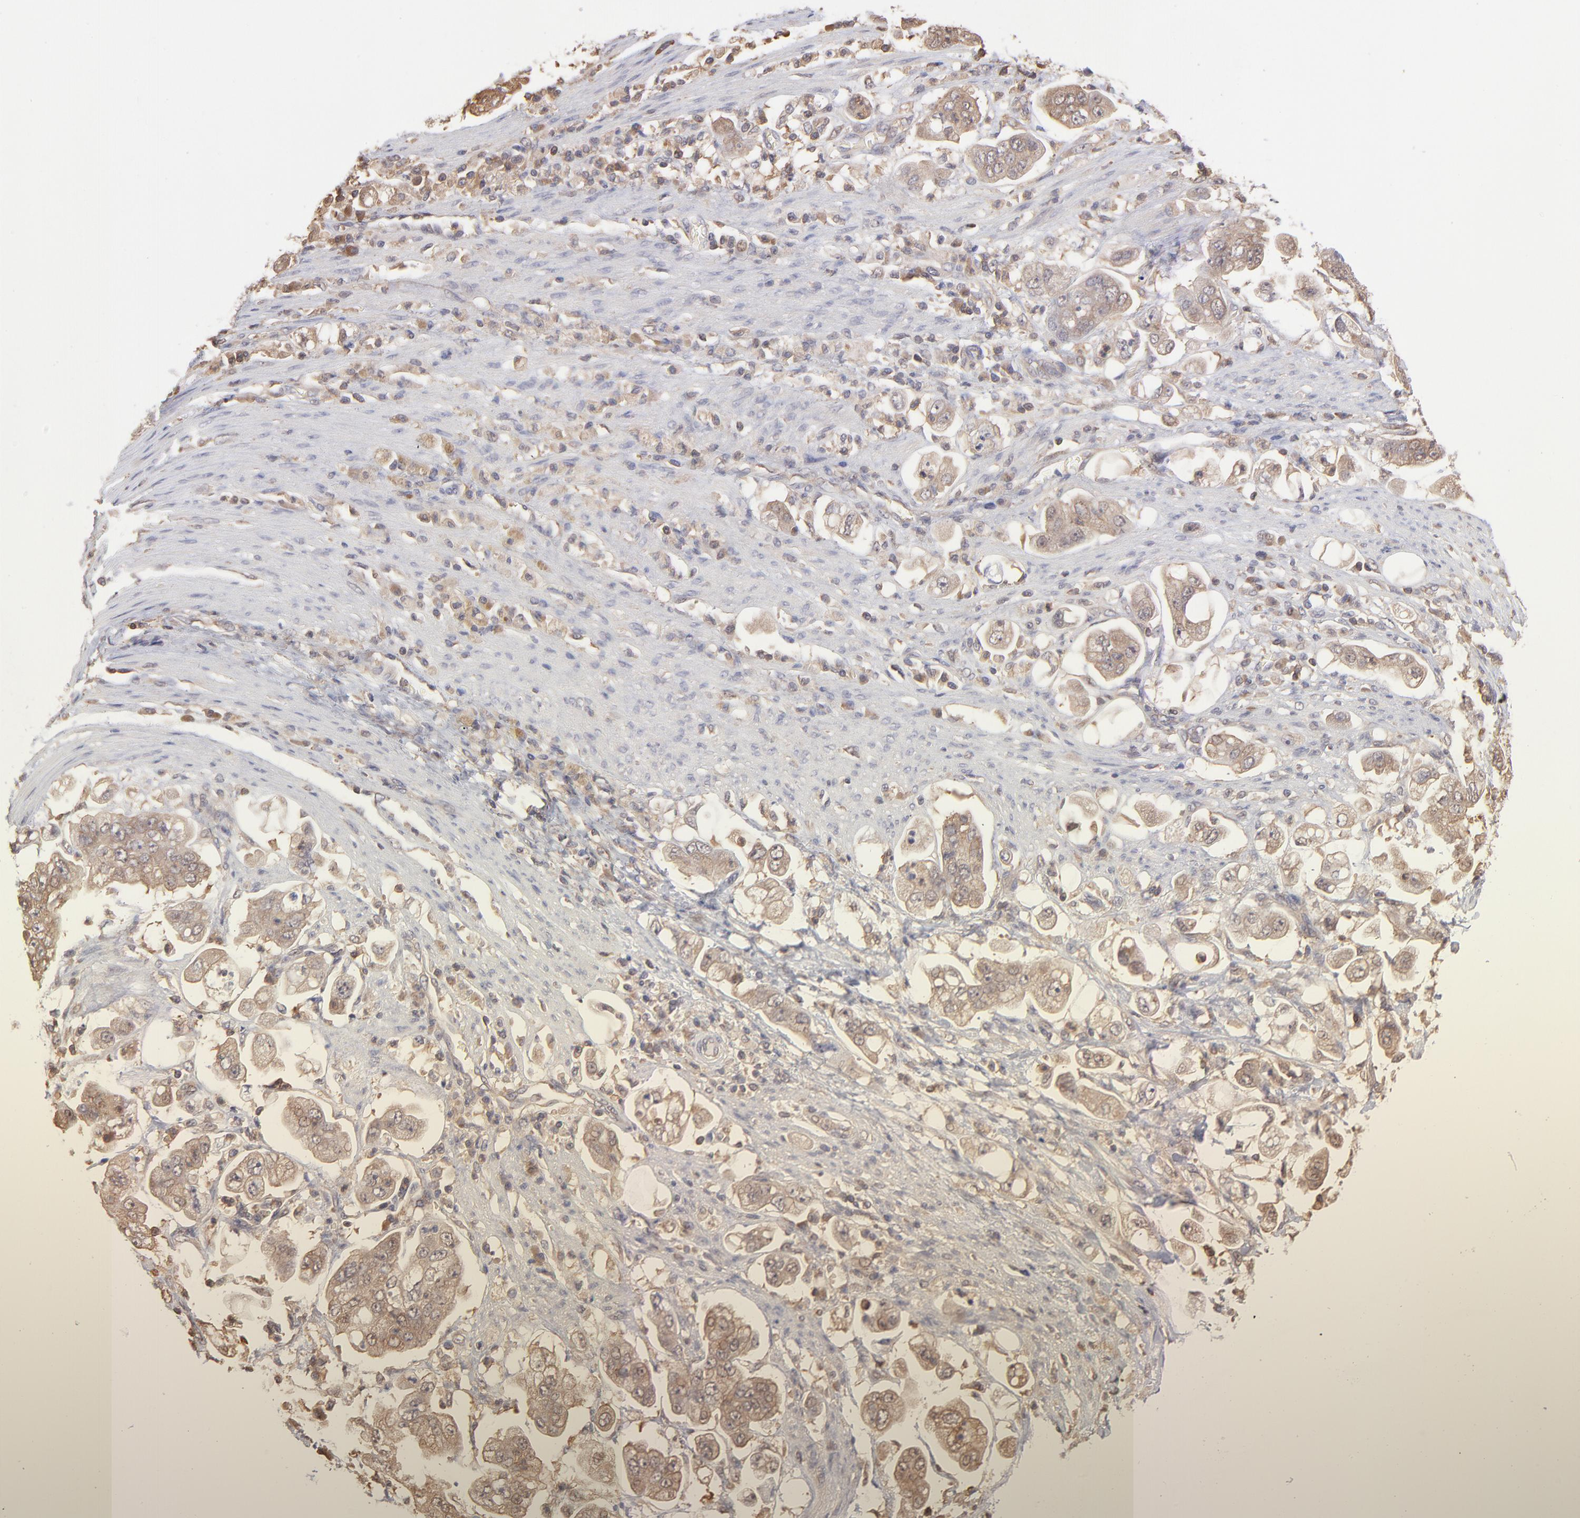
{"staining": {"intensity": "weak", "quantity": "25%-75%", "location": "cytoplasmic/membranous"}, "tissue": "stomach cancer", "cell_type": "Tumor cells", "image_type": "cancer", "snomed": [{"axis": "morphology", "description": "Adenocarcinoma, NOS"}, {"axis": "topography", "description": "Stomach"}], "caption": "Human stomach adenocarcinoma stained with a brown dye exhibits weak cytoplasmic/membranous positive expression in about 25%-75% of tumor cells.", "gene": "MAP2K2", "patient": {"sex": "male", "age": 62}}